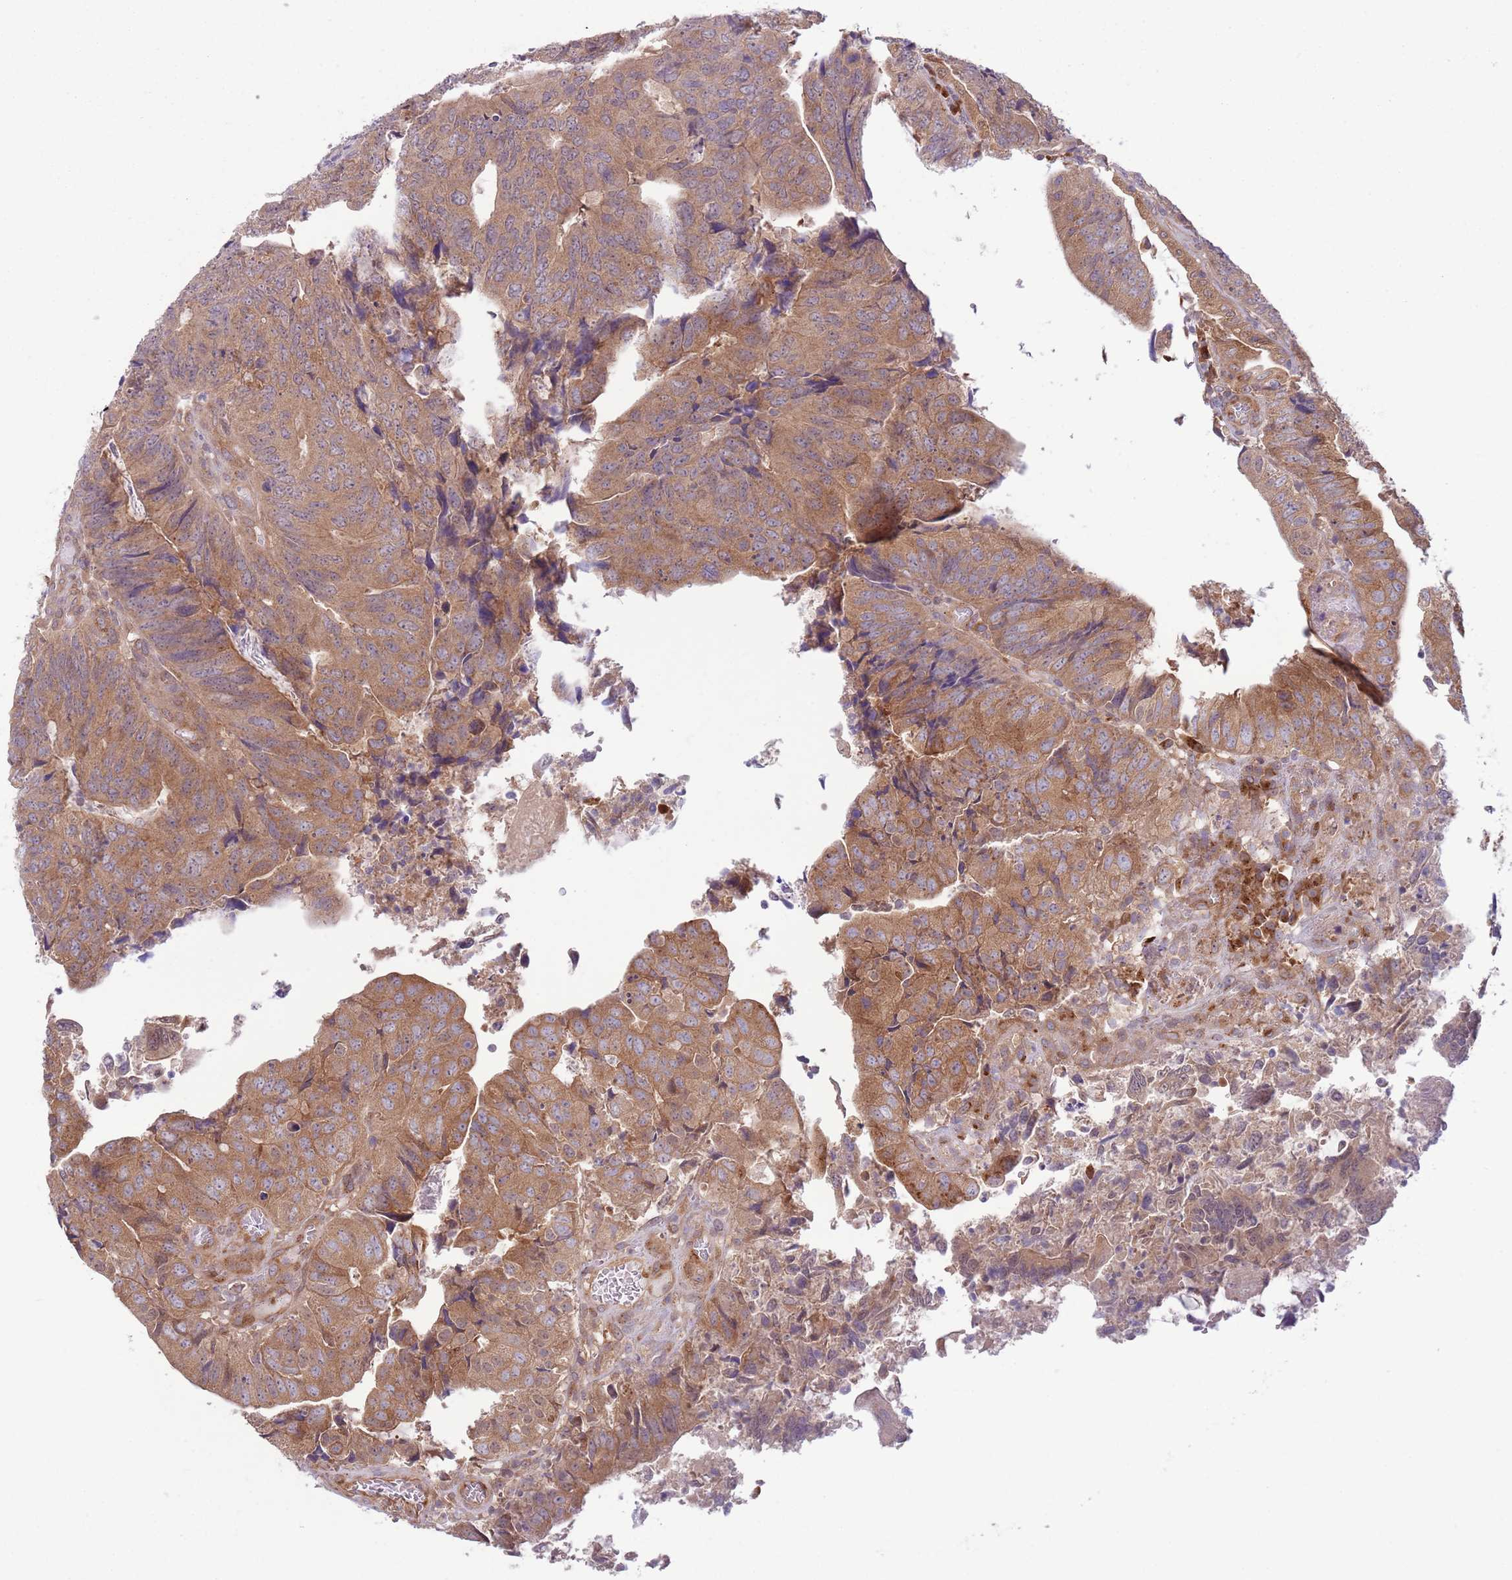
{"staining": {"intensity": "moderate", "quantity": ">75%", "location": "cytoplasmic/membranous"}, "tissue": "colorectal cancer", "cell_type": "Tumor cells", "image_type": "cancer", "snomed": [{"axis": "morphology", "description": "Adenocarcinoma, NOS"}, {"axis": "topography", "description": "Colon"}], "caption": "Moderate cytoplasmic/membranous expression is present in approximately >75% of tumor cells in colorectal cancer.", "gene": "COPE", "patient": {"sex": "female", "age": 67}}